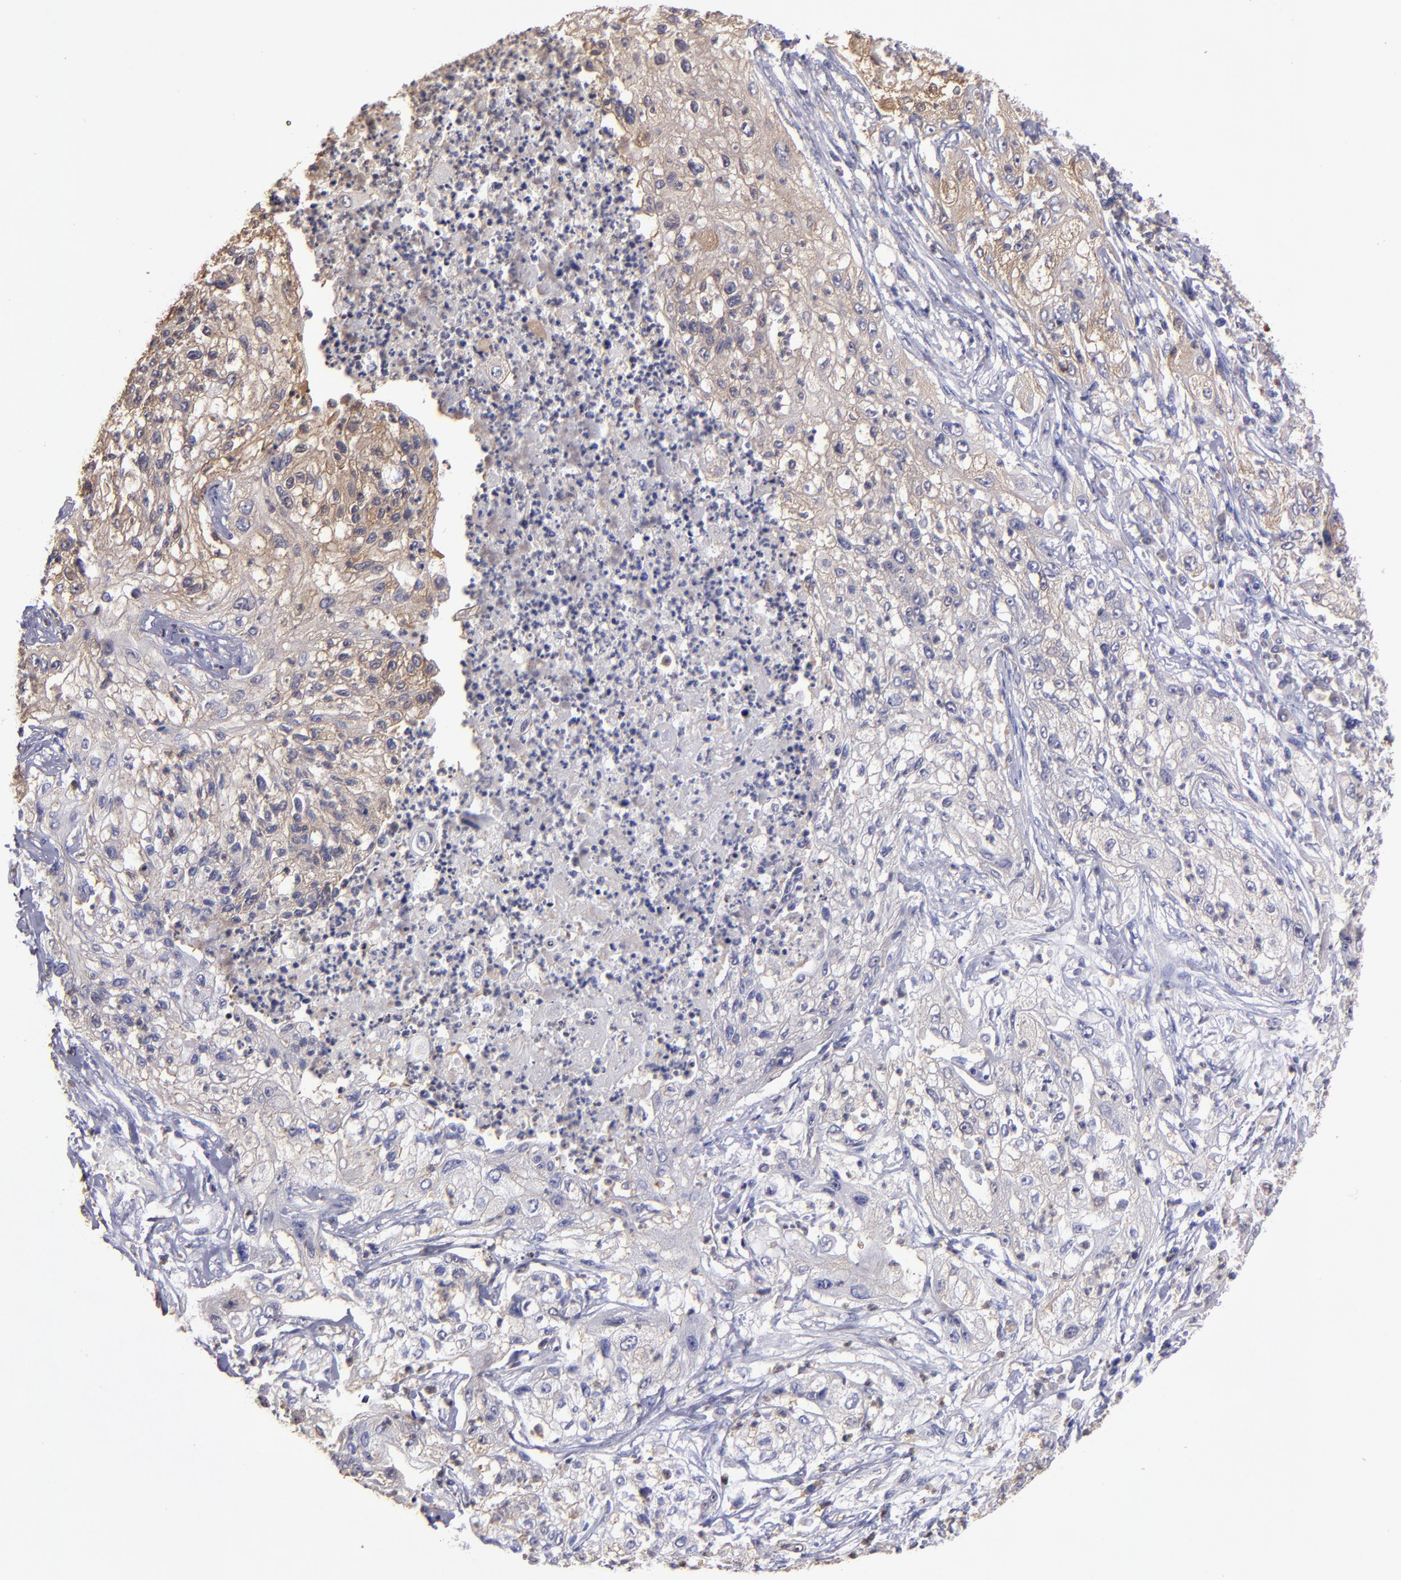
{"staining": {"intensity": "weak", "quantity": "25%-75%", "location": "cytoplasmic/membranous"}, "tissue": "lung cancer", "cell_type": "Tumor cells", "image_type": "cancer", "snomed": [{"axis": "morphology", "description": "Inflammation, NOS"}, {"axis": "morphology", "description": "Squamous cell carcinoma, NOS"}, {"axis": "topography", "description": "Lymph node"}, {"axis": "topography", "description": "Soft tissue"}, {"axis": "topography", "description": "Lung"}], "caption": "A high-resolution histopathology image shows immunohistochemistry staining of squamous cell carcinoma (lung), which exhibits weak cytoplasmic/membranous expression in about 25%-75% of tumor cells.", "gene": "CARS1", "patient": {"sex": "male", "age": 66}}